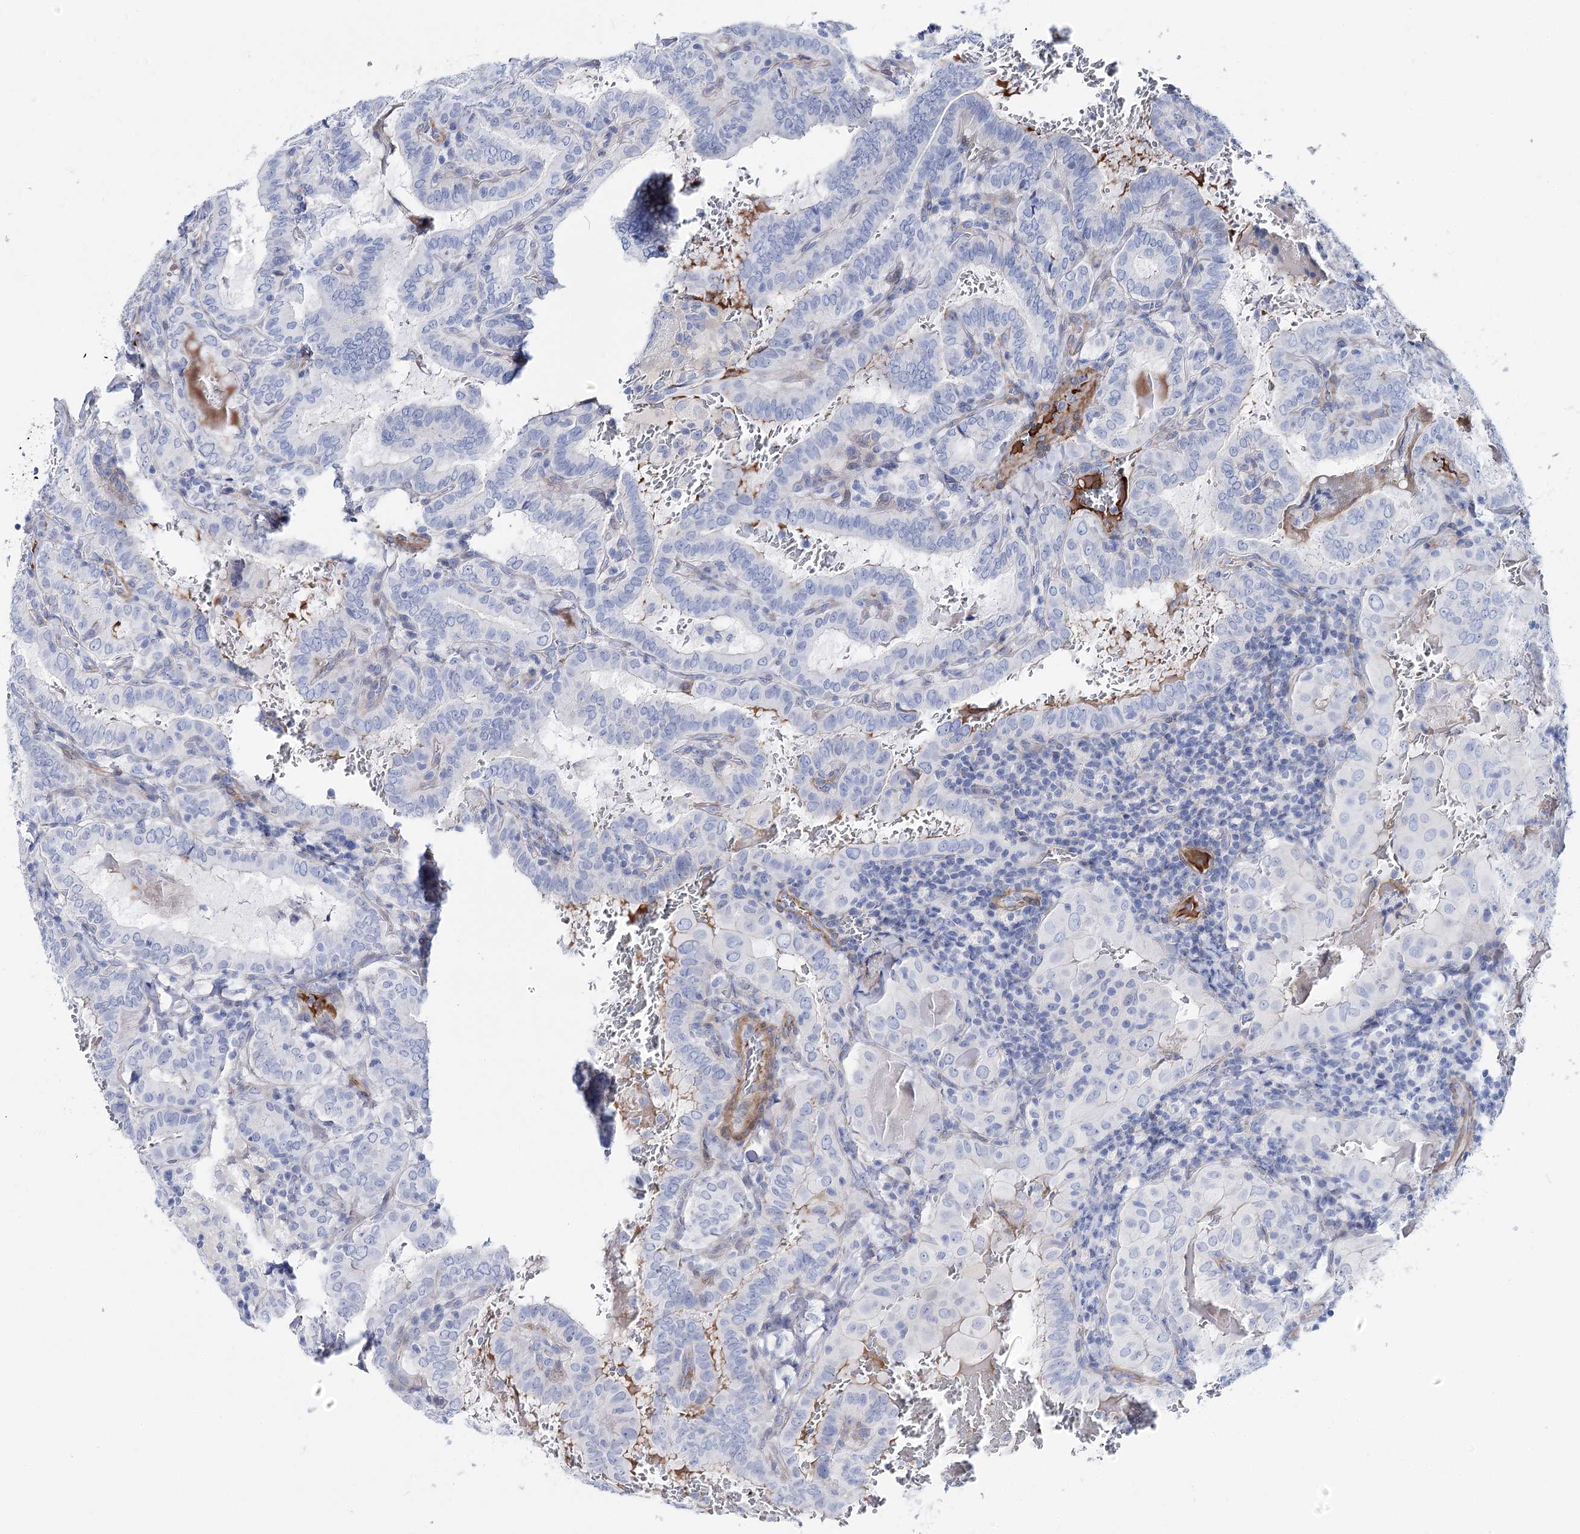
{"staining": {"intensity": "negative", "quantity": "none", "location": "none"}, "tissue": "thyroid cancer", "cell_type": "Tumor cells", "image_type": "cancer", "snomed": [{"axis": "morphology", "description": "Papillary adenocarcinoma, NOS"}, {"axis": "topography", "description": "Thyroid gland"}], "caption": "This is an immunohistochemistry (IHC) histopathology image of thyroid papillary adenocarcinoma. There is no staining in tumor cells.", "gene": "ANKRD23", "patient": {"sex": "female", "age": 72}}